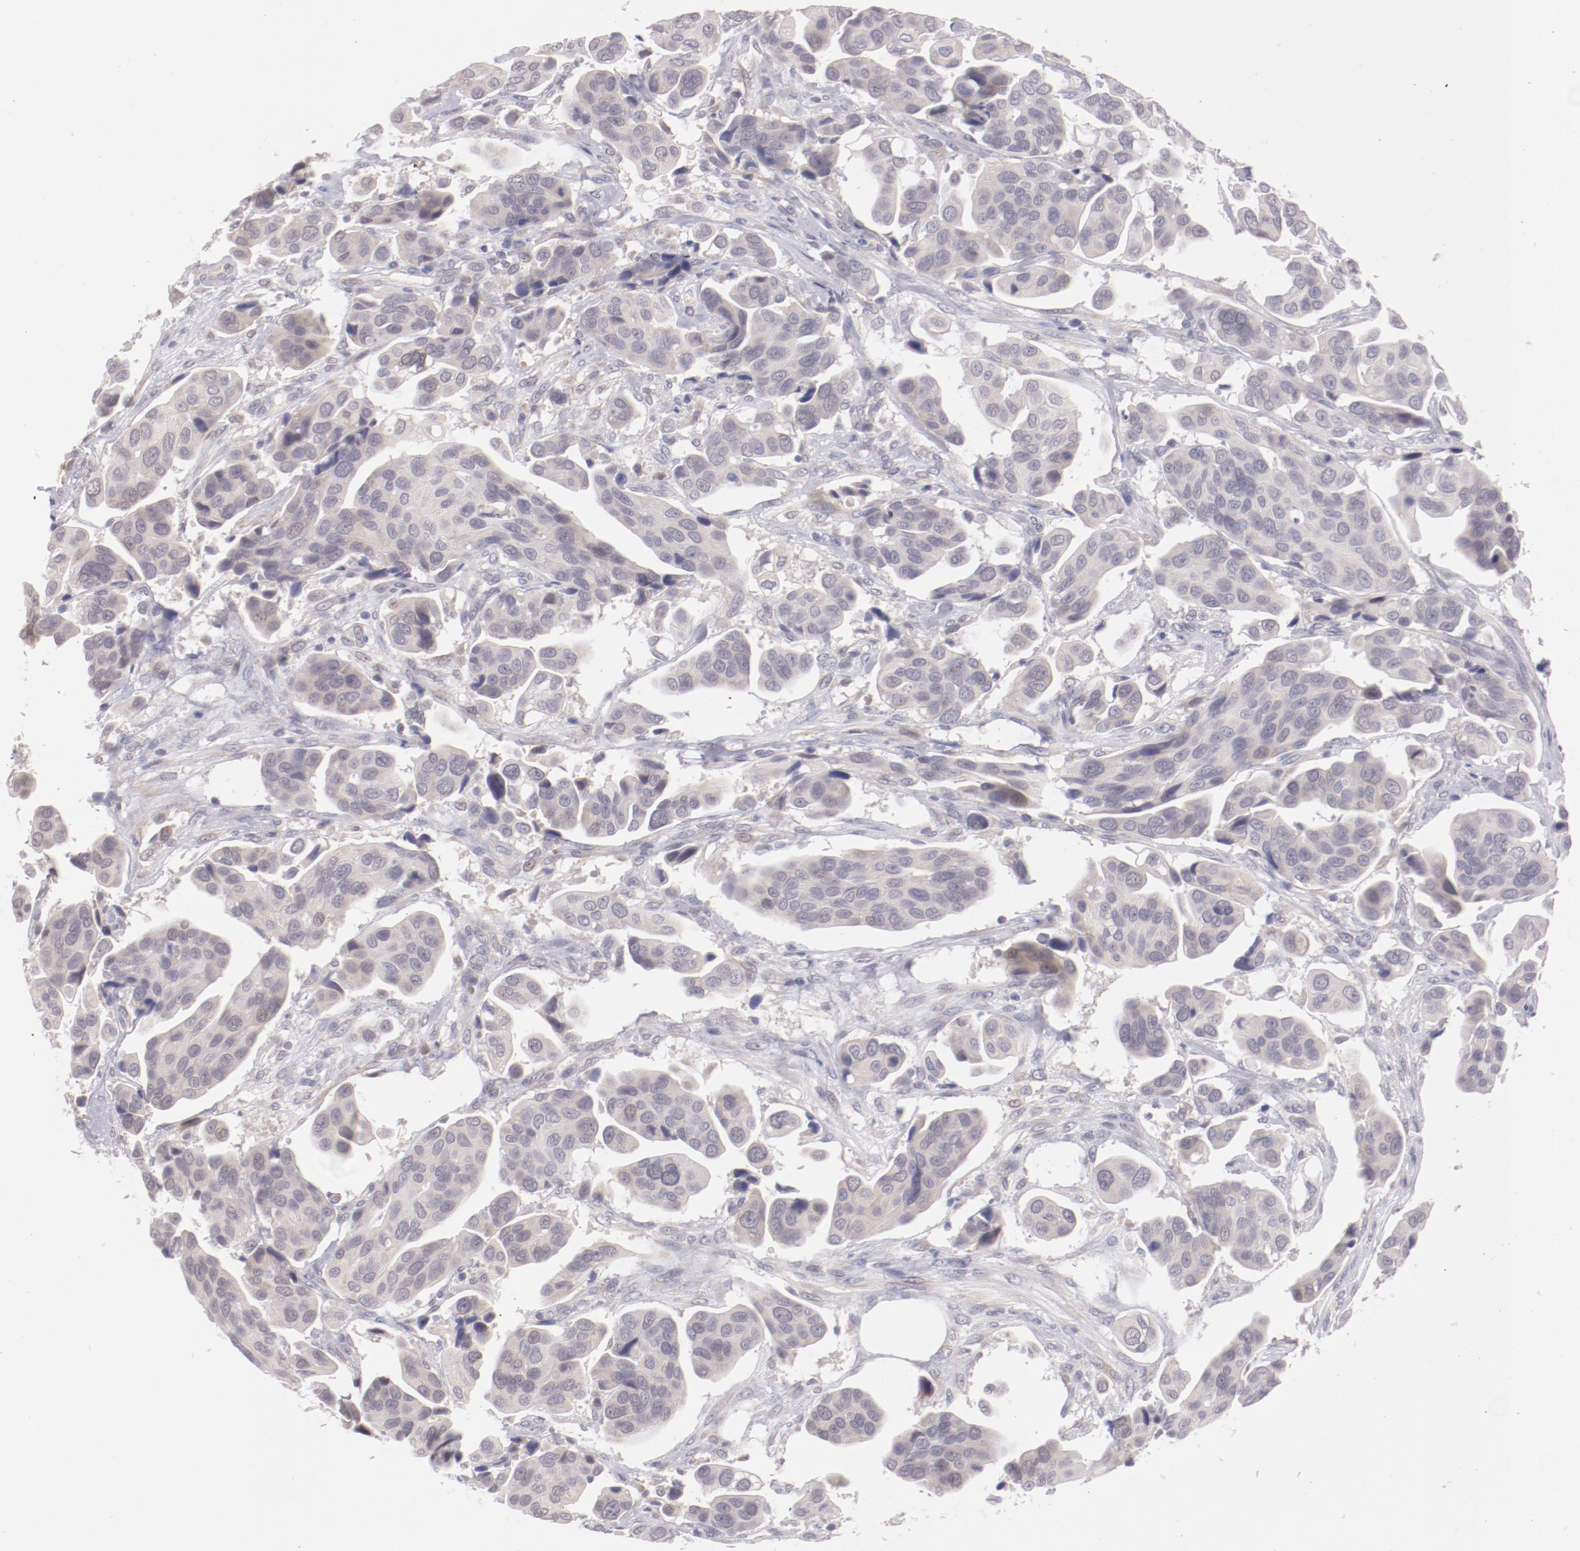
{"staining": {"intensity": "negative", "quantity": "none", "location": "none"}, "tissue": "urothelial cancer", "cell_type": "Tumor cells", "image_type": "cancer", "snomed": [{"axis": "morphology", "description": "Adenocarcinoma, NOS"}, {"axis": "topography", "description": "Urinary bladder"}], "caption": "This is an IHC histopathology image of adenocarcinoma. There is no staining in tumor cells.", "gene": "TRAF3", "patient": {"sex": "male", "age": 61}}